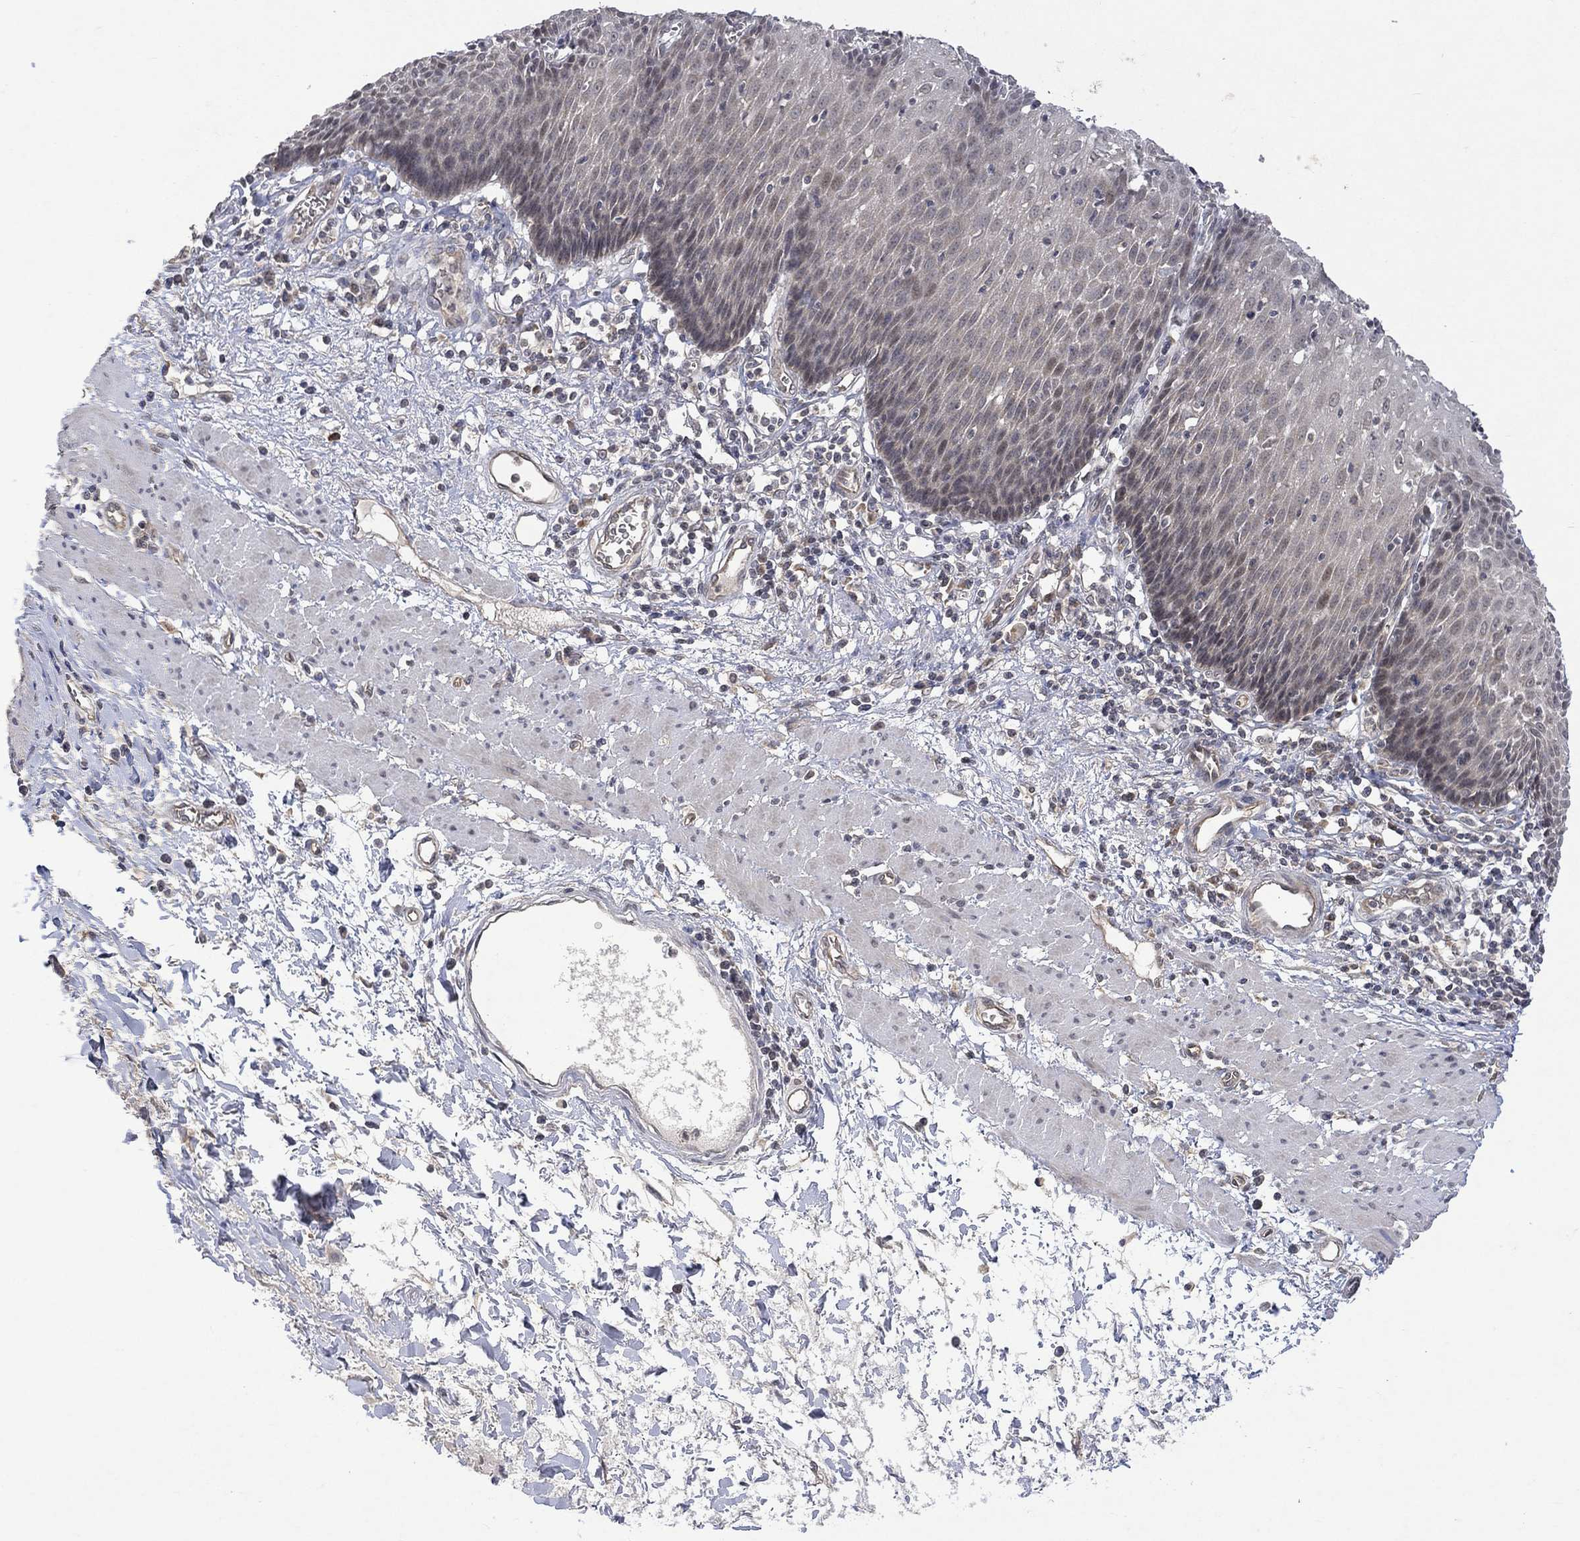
{"staining": {"intensity": "negative", "quantity": "none", "location": "none"}, "tissue": "esophagus", "cell_type": "Squamous epithelial cells", "image_type": "normal", "snomed": [{"axis": "morphology", "description": "Normal tissue, NOS"}, {"axis": "topography", "description": "Esophagus"}], "caption": "Protein analysis of normal esophagus reveals no significant staining in squamous epithelial cells.", "gene": "GRIN2D", "patient": {"sex": "male", "age": 57}}